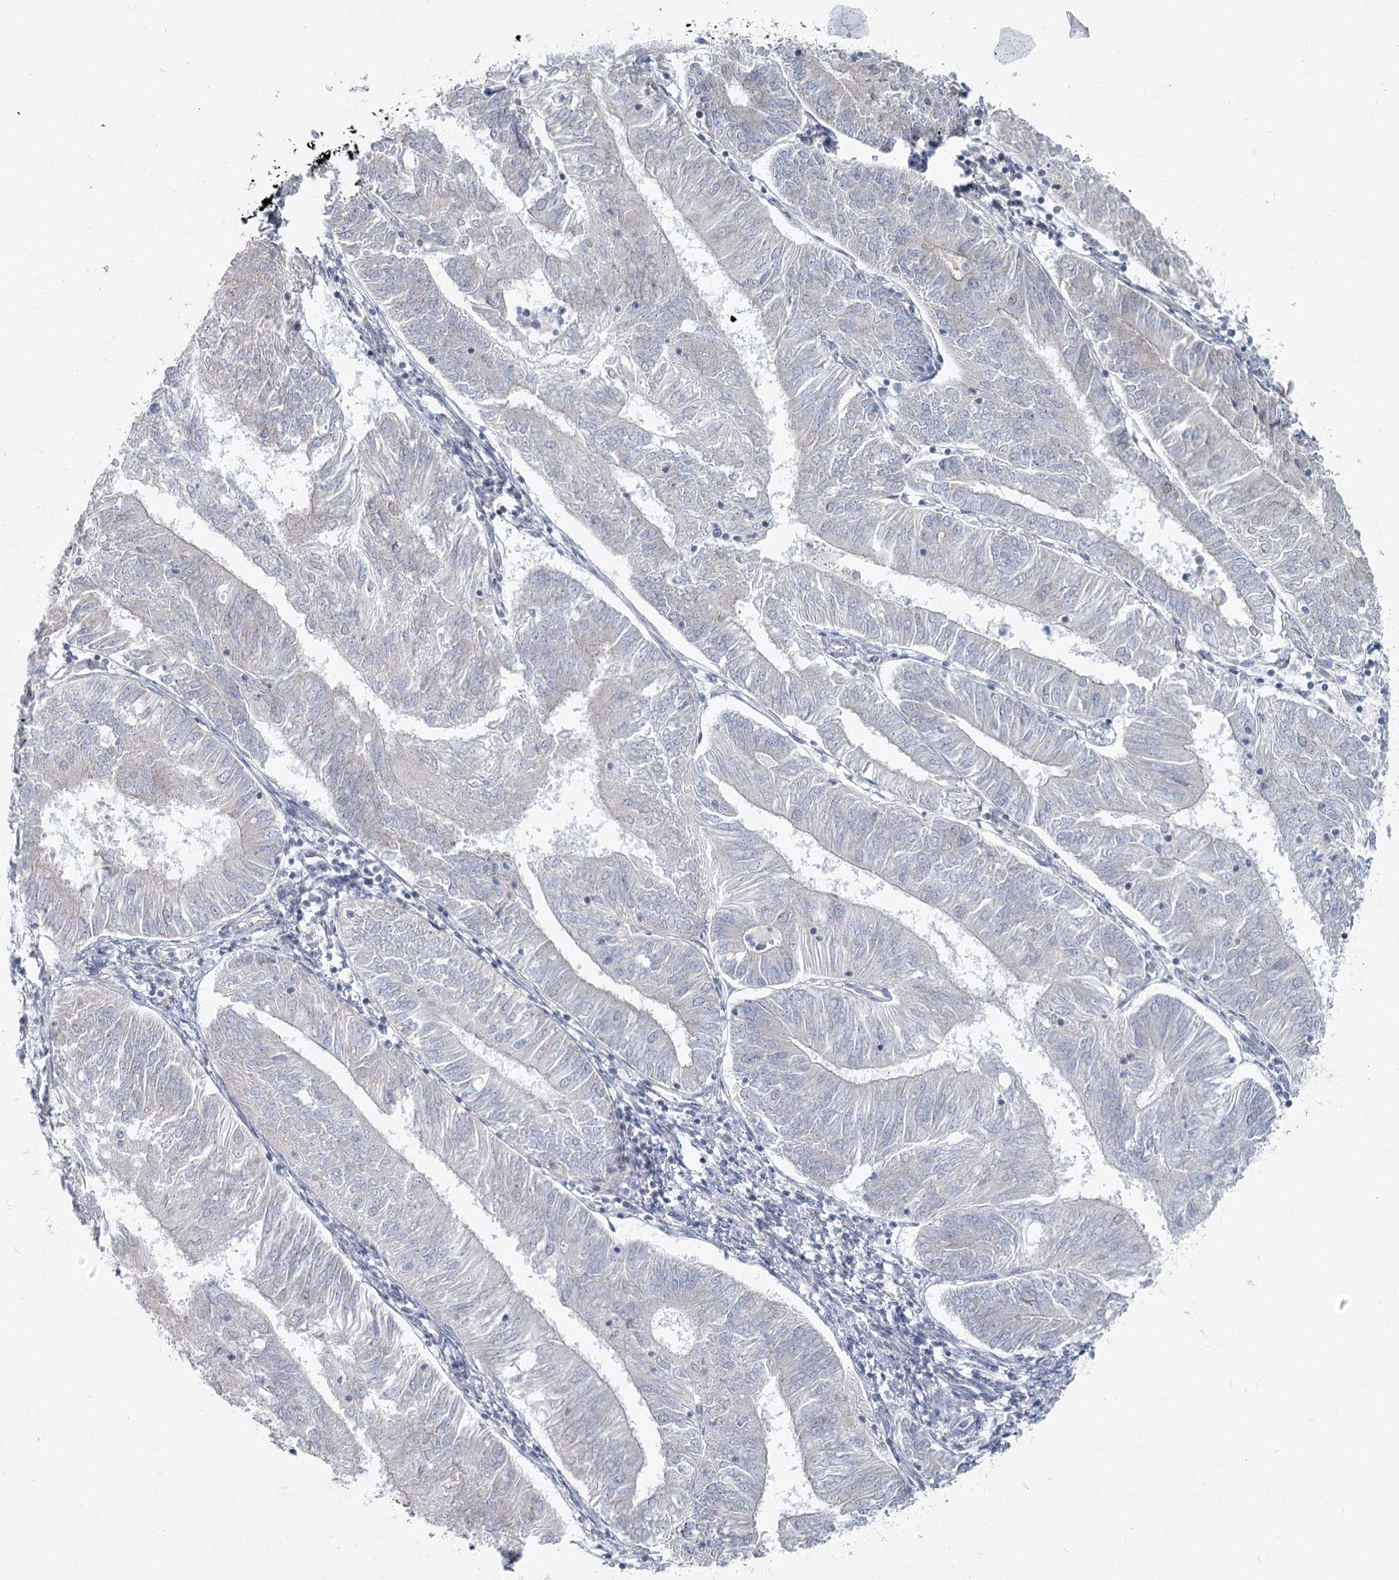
{"staining": {"intensity": "negative", "quantity": "none", "location": "none"}, "tissue": "endometrial cancer", "cell_type": "Tumor cells", "image_type": "cancer", "snomed": [{"axis": "morphology", "description": "Adenocarcinoma, NOS"}, {"axis": "topography", "description": "Endometrium"}], "caption": "Adenocarcinoma (endometrial) was stained to show a protein in brown. There is no significant staining in tumor cells.", "gene": "SPINK13", "patient": {"sex": "female", "age": 58}}